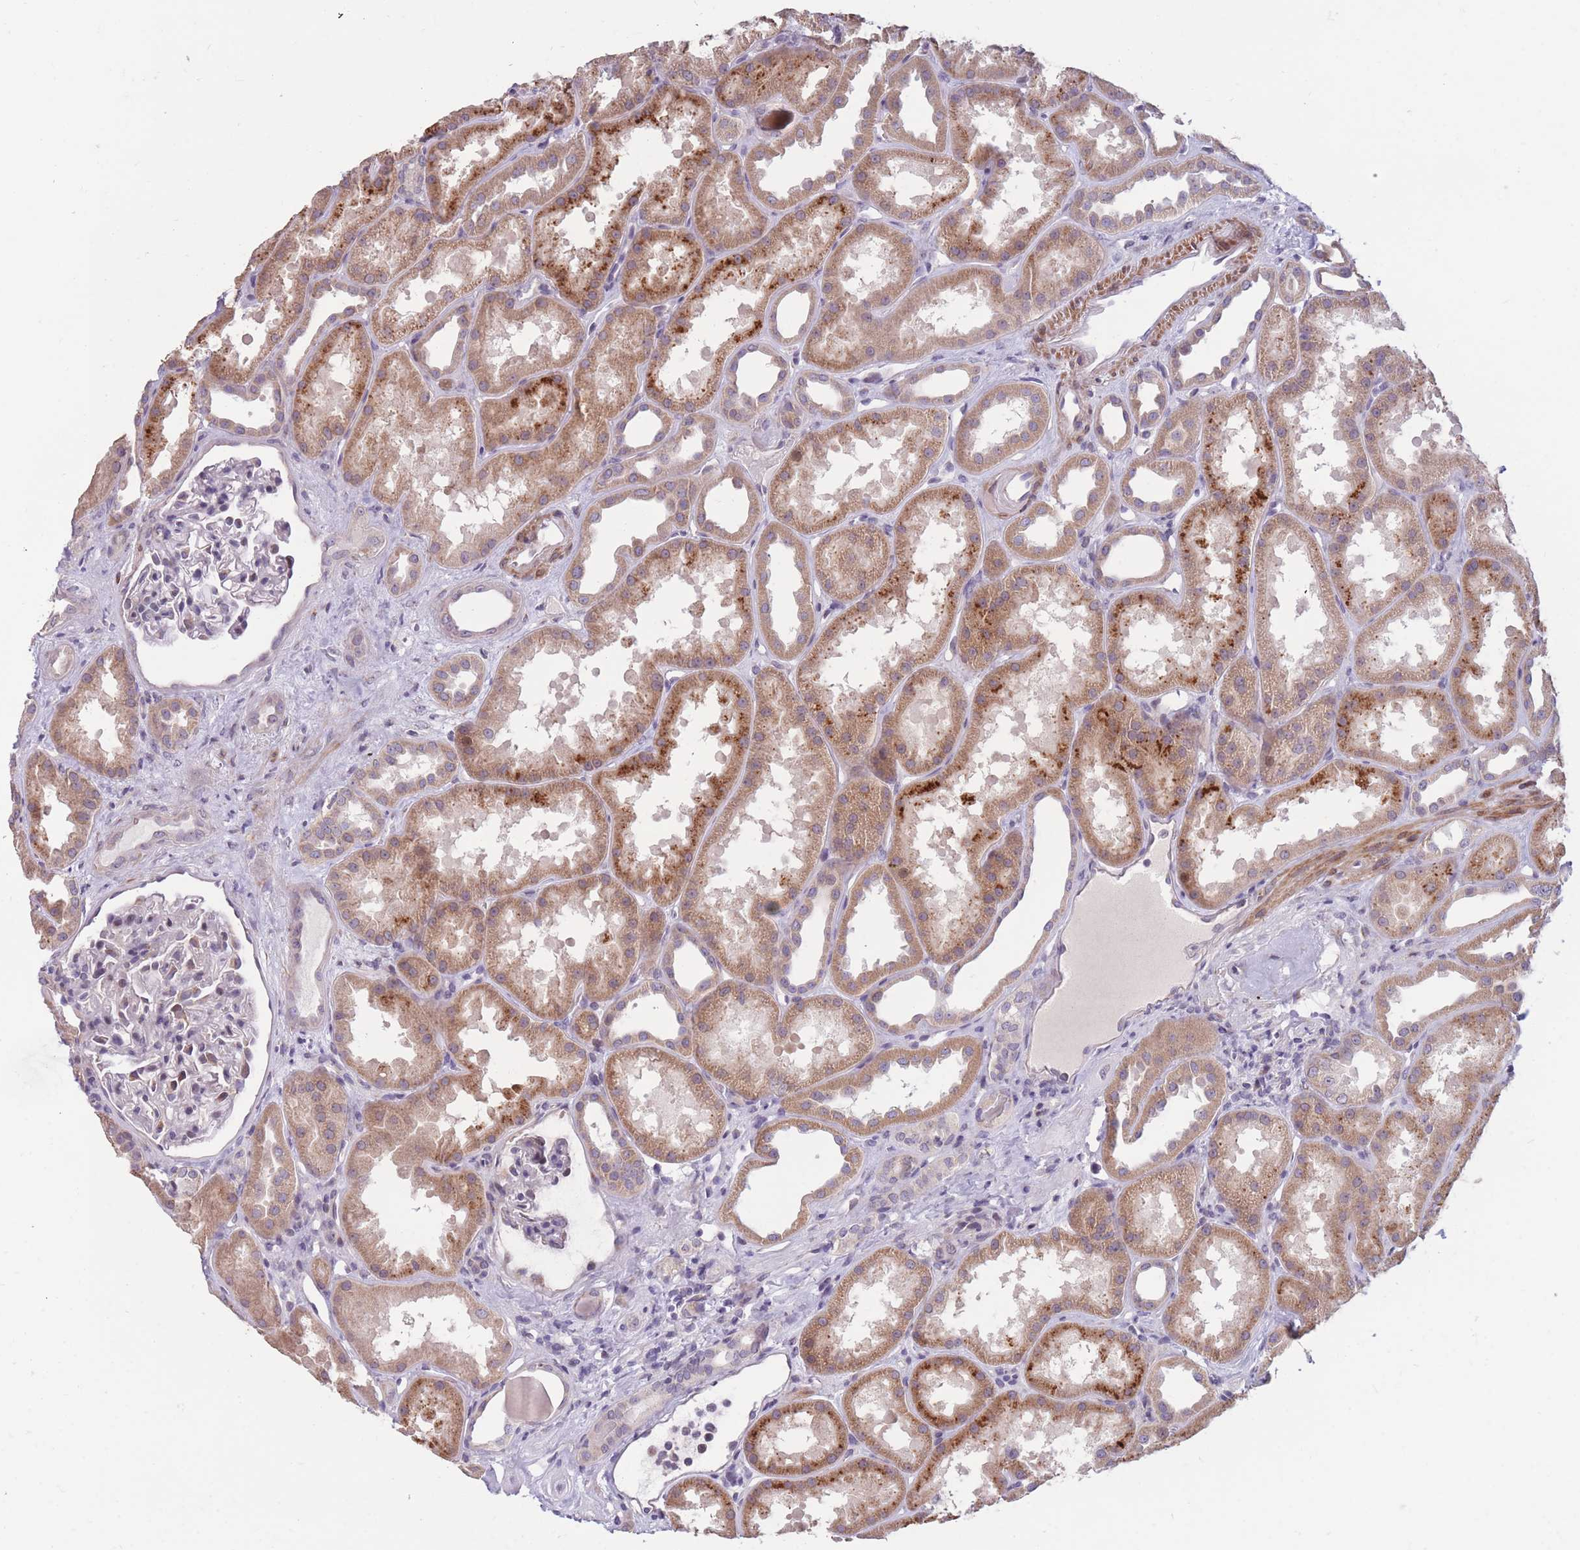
{"staining": {"intensity": "moderate", "quantity": "<25%", "location": "cytoplasmic/membranous"}, "tissue": "kidney", "cell_type": "Cells in glomeruli", "image_type": "normal", "snomed": [{"axis": "morphology", "description": "Normal tissue, NOS"}, {"axis": "topography", "description": "Kidney"}], "caption": "This photomicrograph shows immunohistochemistry staining of unremarkable human kidney, with low moderate cytoplasmic/membranous positivity in about <25% of cells in glomeruli.", "gene": "CCNQ", "patient": {"sex": "male", "age": 61}}